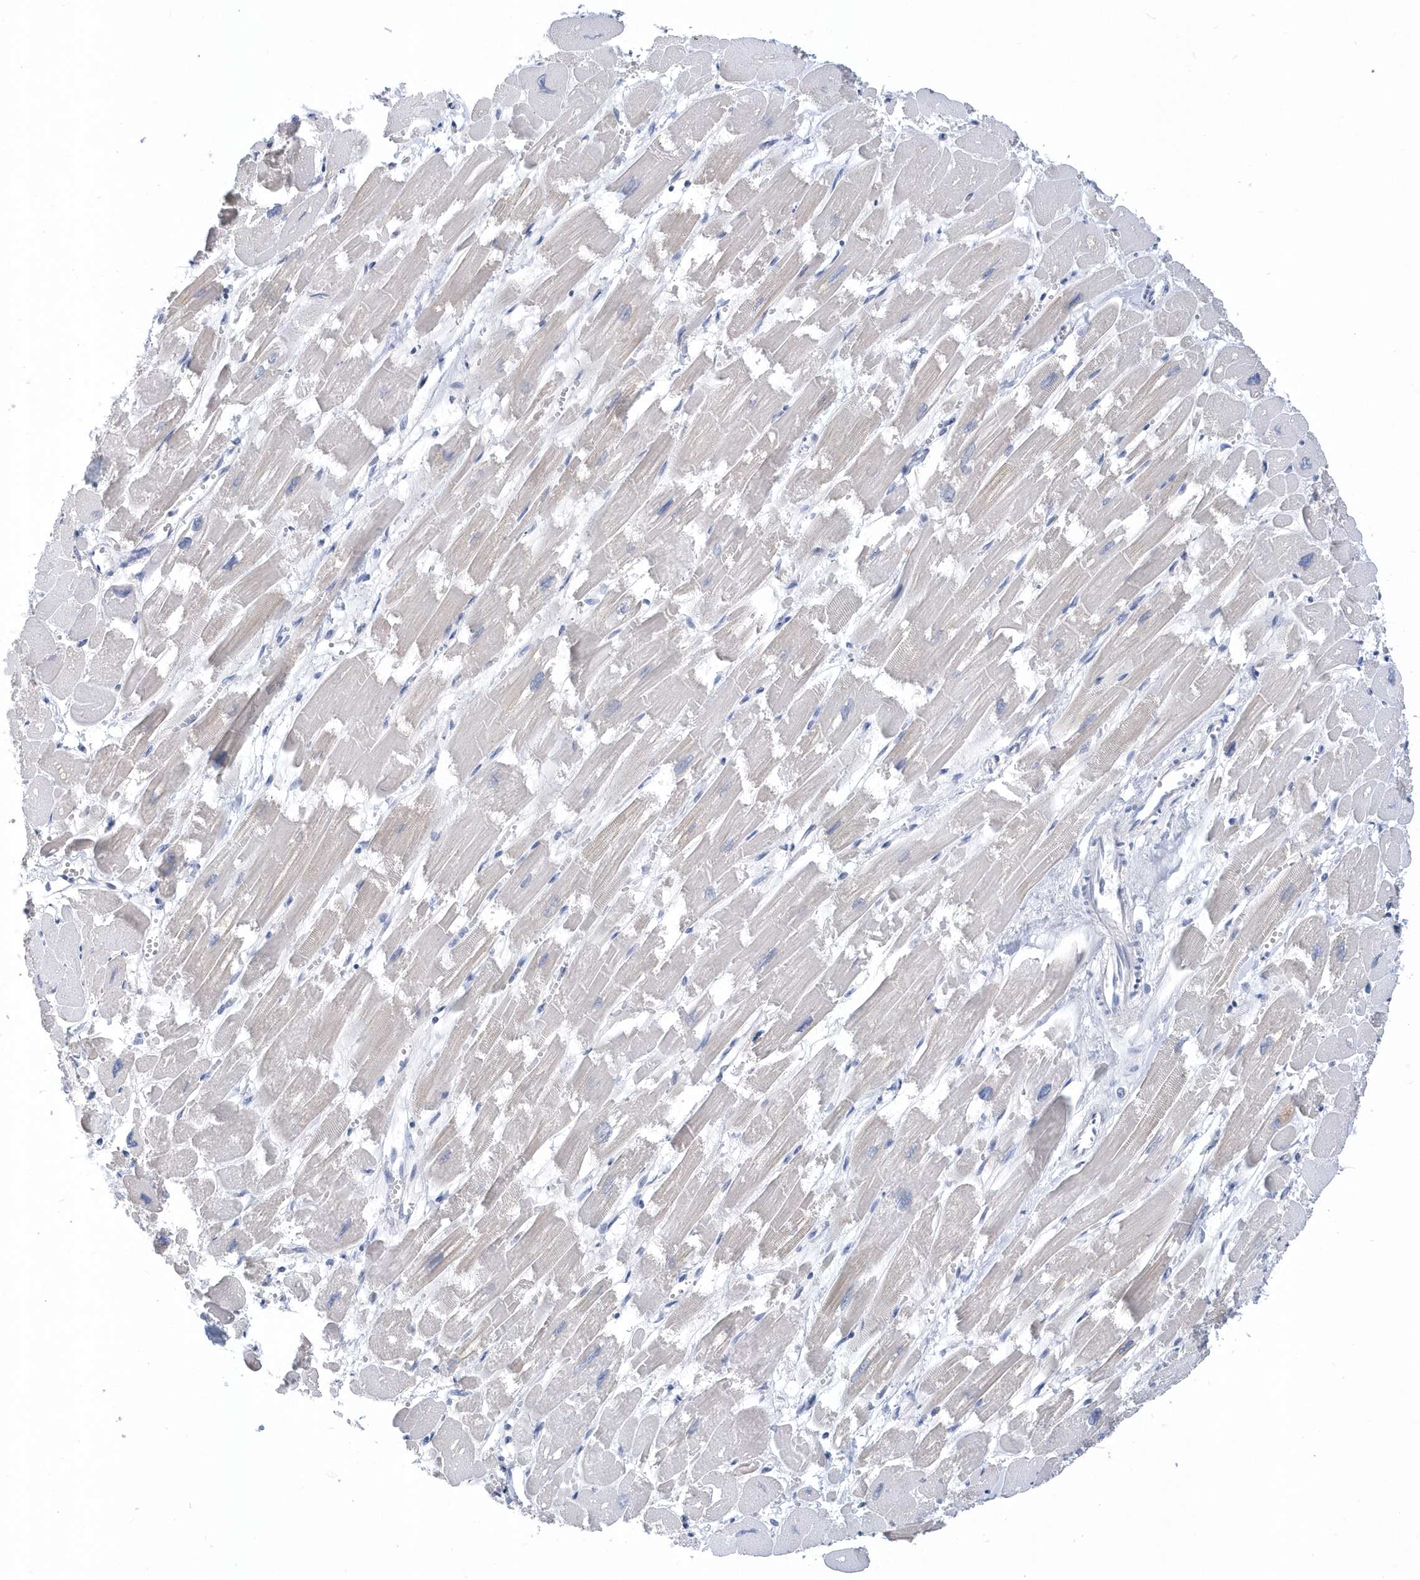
{"staining": {"intensity": "moderate", "quantity": "<25%", "location": "cytoplasmic/membranous"}, "tissue": "heart muscle", "cell_type": "Cardiomyocytes", "image_type": "normal", "snomed": [{"axis": "morphology", "description": "Normal tissue, NOS"}, {"axis": "topography", "description": "Heart"}], "caption": "A micrograph of human heart muscle stained for a protein exhibits moderate cytoplasmic/membranous brown staining in cardiomyocytes. (IHC, brightfield microscopy, high magnification).", "gene": "SRGAP3", "patient": {"sex": "male", "age": 54}}